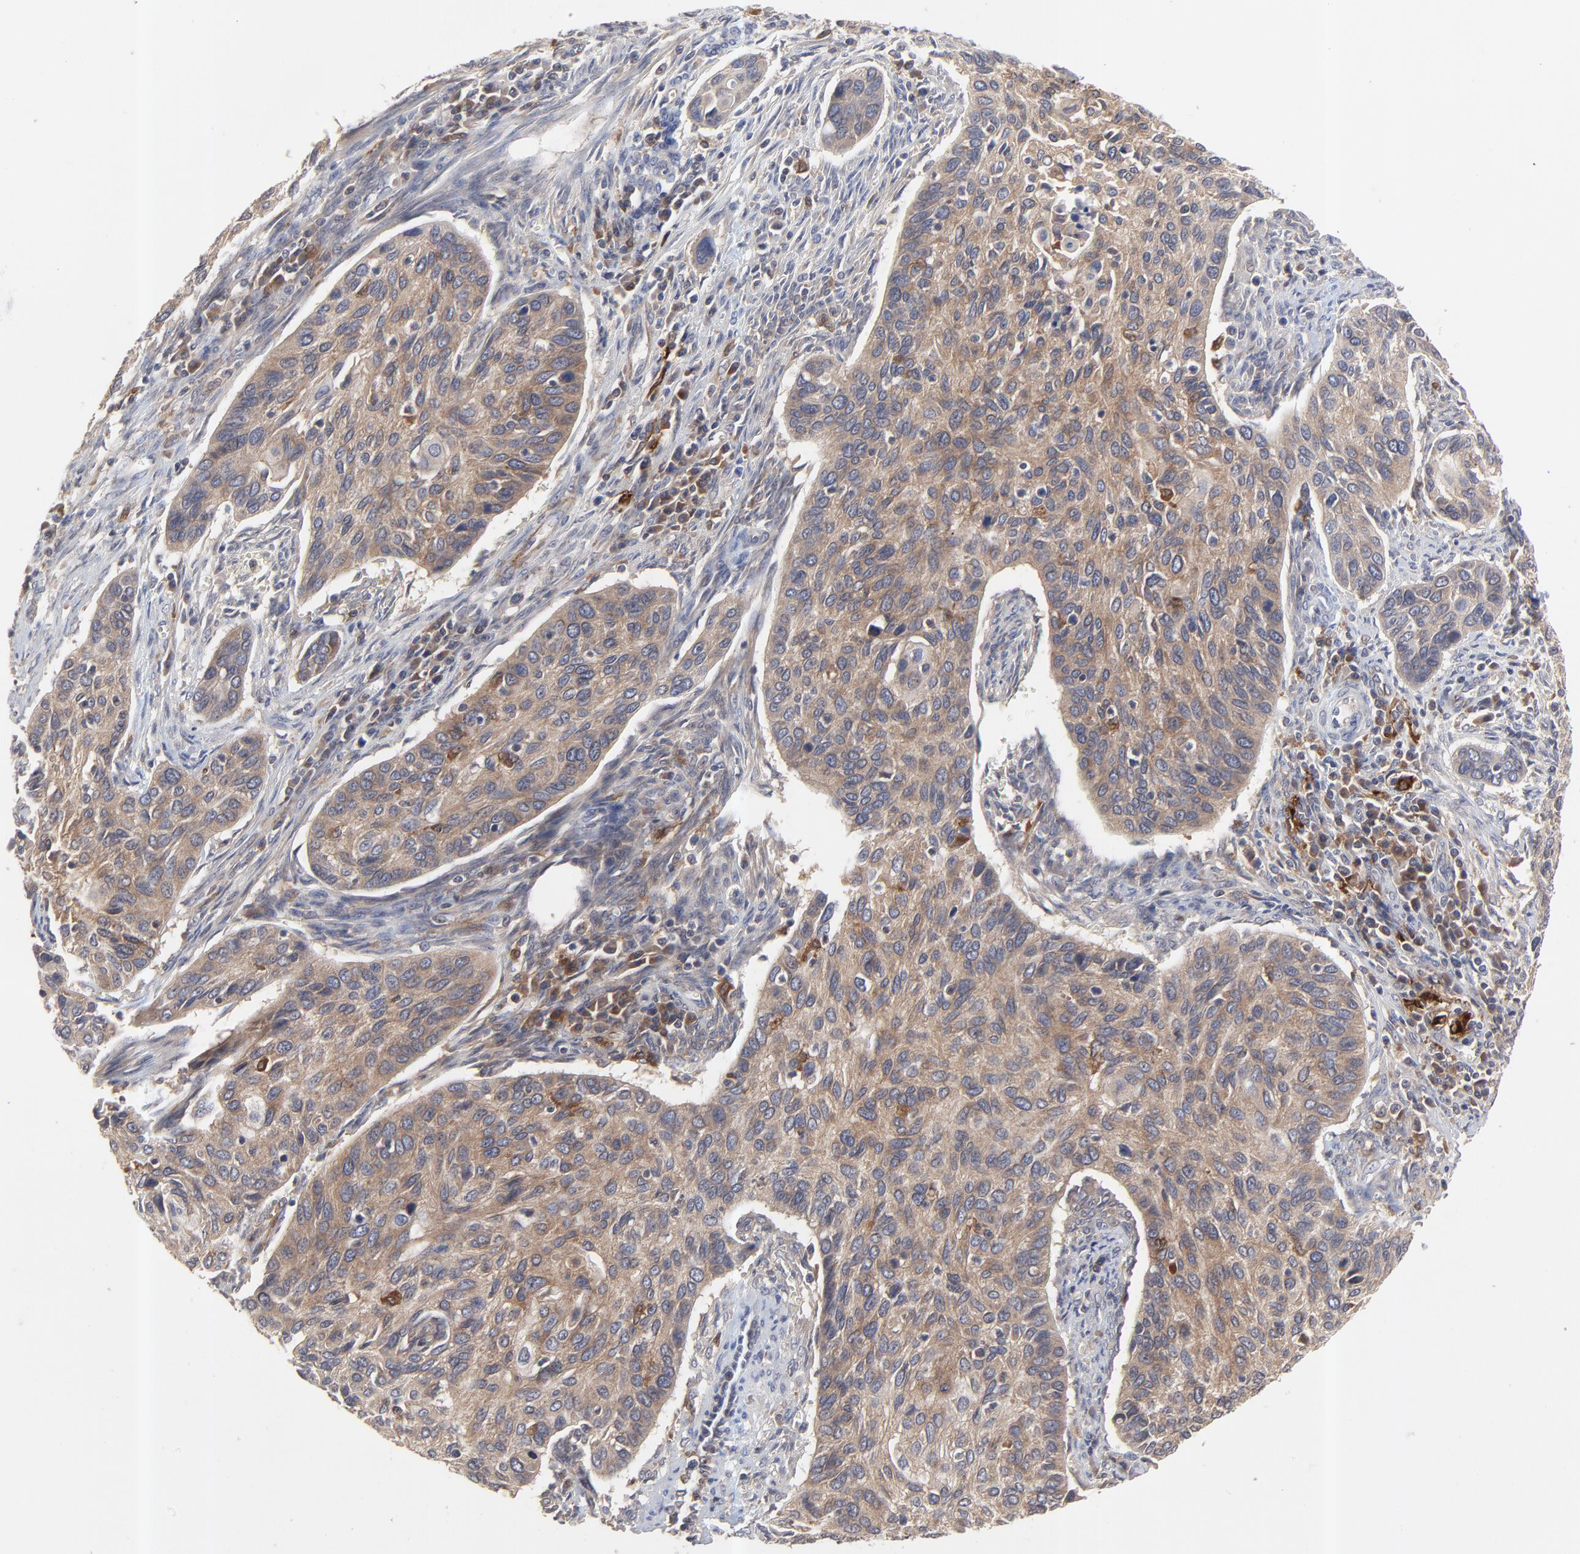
{"staining": {"intensity": "moderate", "quantity": ">75%", "location": "cytoplasmic/membranous"}, "tissue": "cervical cancer", "cell_type": "Tumor cells", "image_type": "cancer", "snomed": [{"axis": "morphology", "description": "Squamous cell carcinoma, NOS"}, {"axis": "topography", "description": "Cervix"}], "caption": "This is an image of IHC staining of cervical cancer (squamous cell carcinoma), which shows moderate positivity in the cytoplasmic/membranous of tumor cells.", "gene": "RAB9A", "patient": {"sex": "female", "age": 57}}